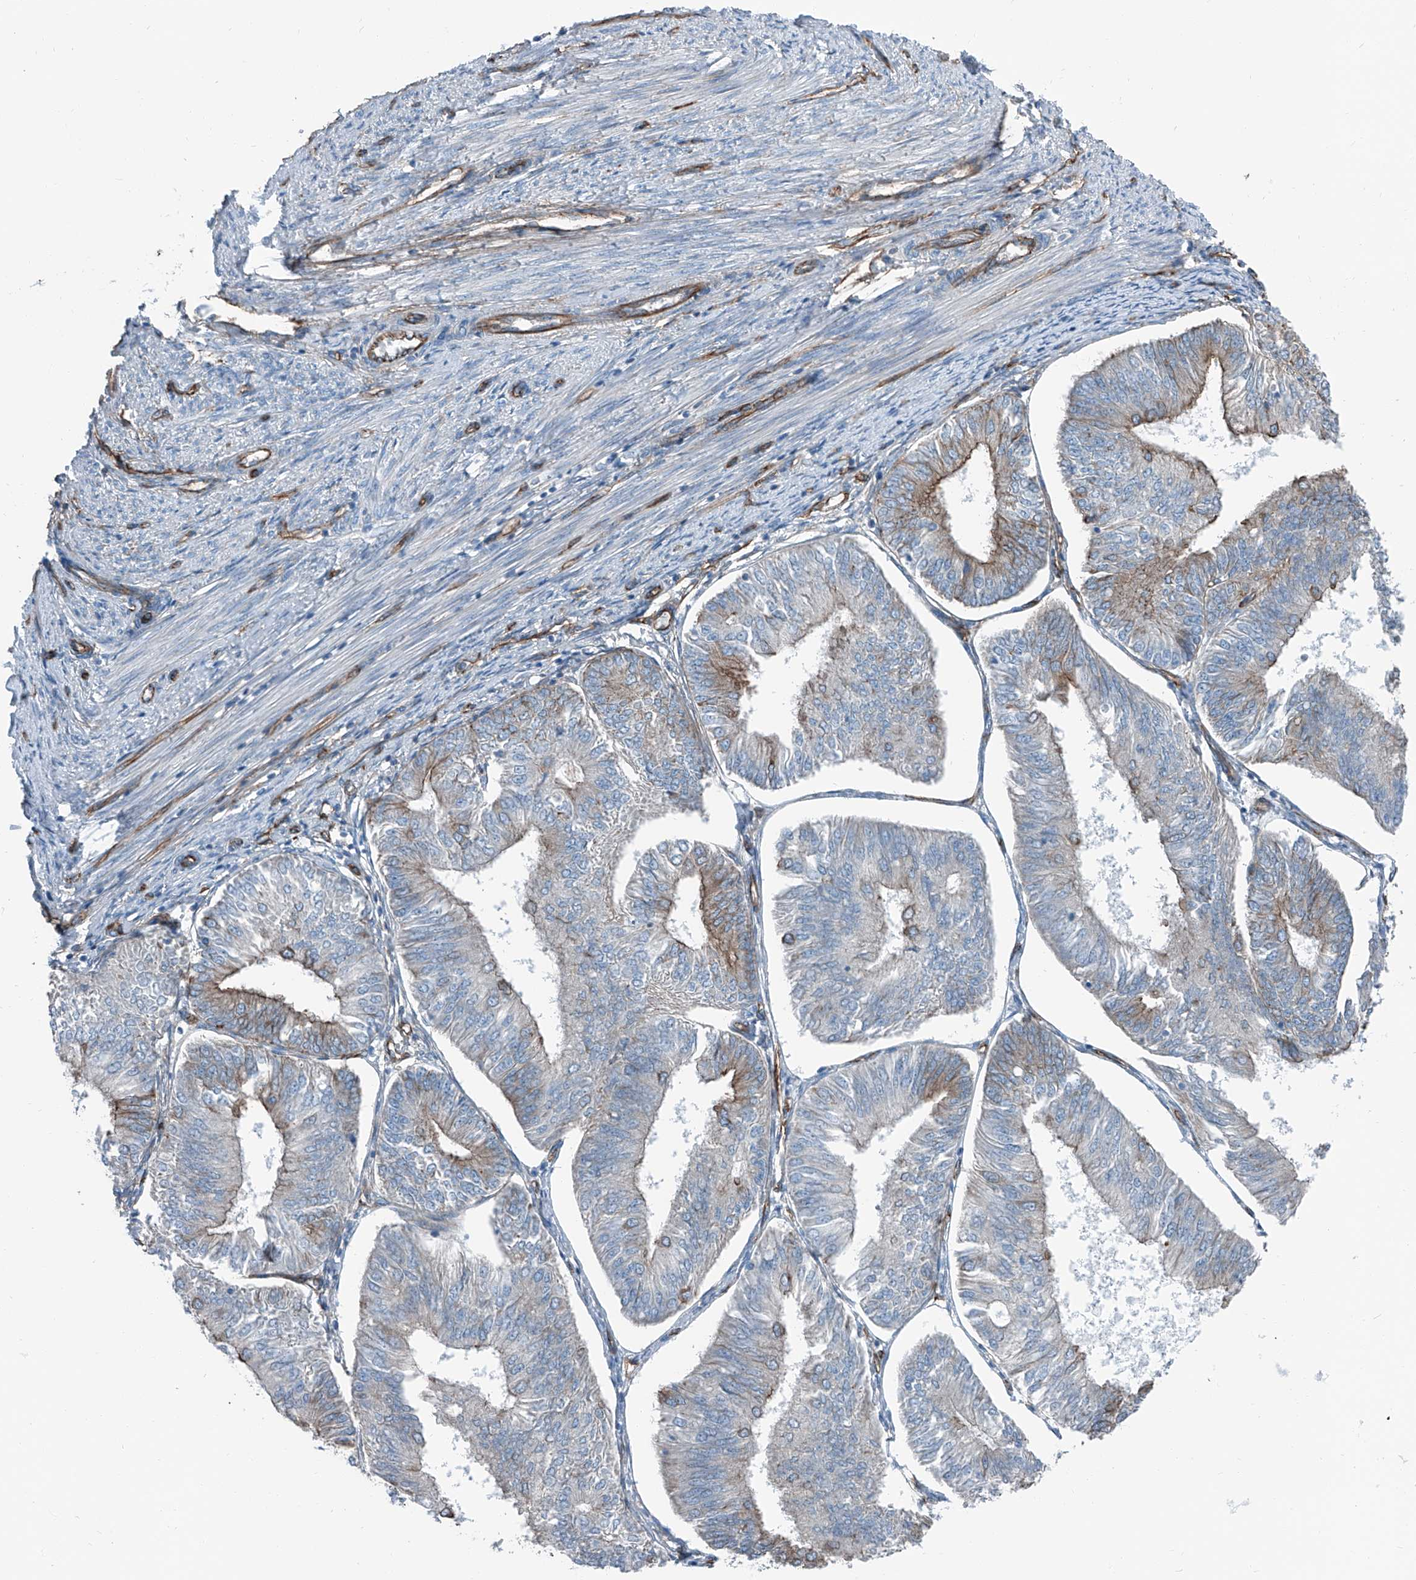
{"staining": {"intensity": "moderate", "quantity": "25%-75%", "location": "cytoplasmic/membranous"}, "tissue": "endometrial cancer", "cell_type": "Tumor cells", "image_type": "cancer", "snomed": [{"axis": "morphology", "description": "Adenocarcinoma, NOS"}, {"axis": "topography", "description": "Endometrium"}], "caption": "A high-resolution photomicrograph shows immunohistochemistry staining of endometrial cancer, which displays moderate cytoplasmic/membranous staining in about 25%-75% of tumor cells.", "gene": "THEMIS2", "patient": {"sex": "female", "age": 58}}